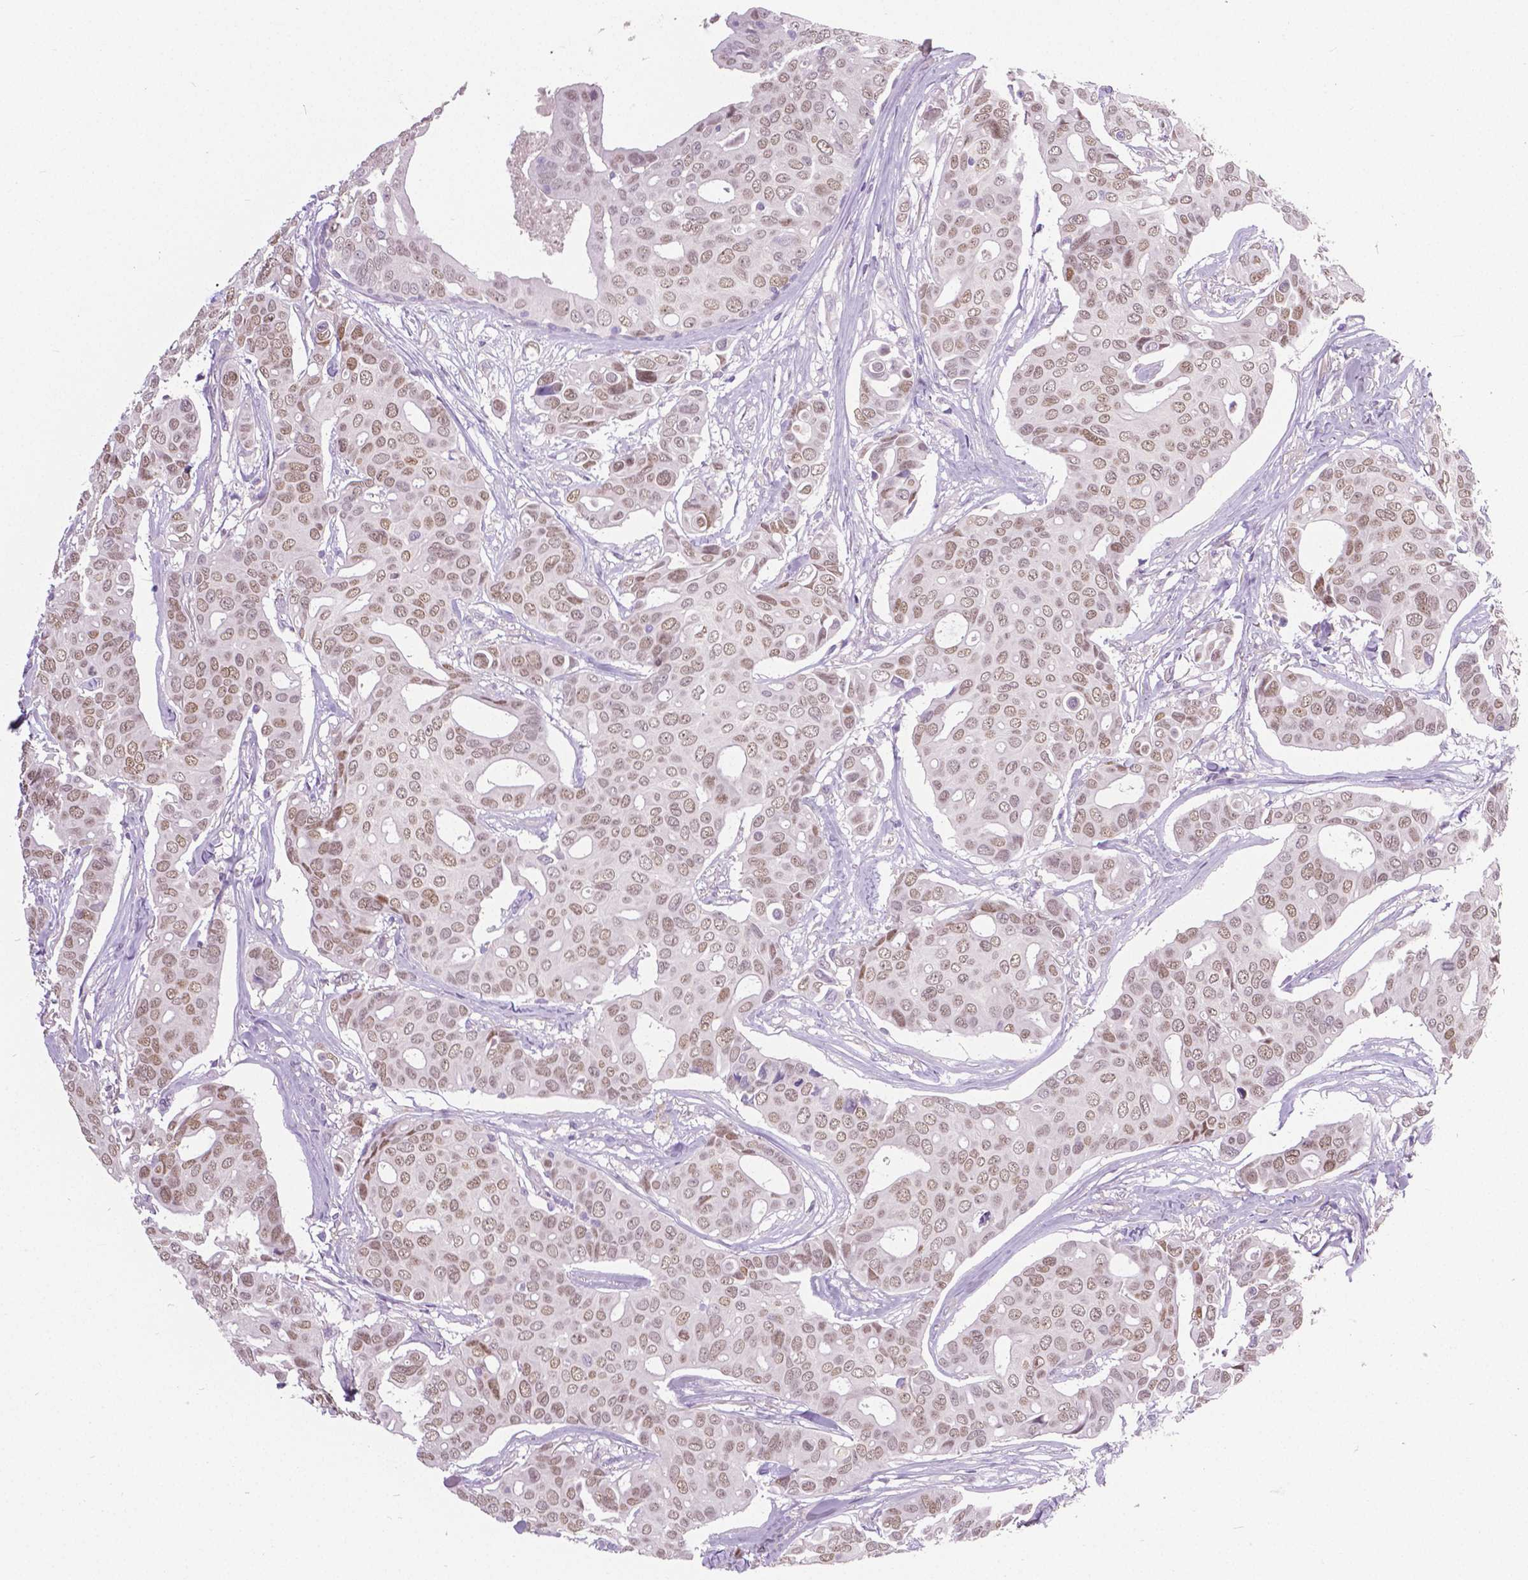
{"staining": {"intensity": "moderate", "quantity": ">75%", "location": "nuclear"}, "tissue": "breast cancer", "cell_type": "Tumor cells", "image_type": "cancer", "snomed": [{"axis": "morphology", "description": "Duct carcinoma"}, {"axis": "topography", "description": "Breast"}], "caption": "Immunohistochemistry (IHC) (DAB) staining of breast cancer (infiltrating ductal carcinoma) shows moderate nuclear protein staining in about >75% of tumor cells.", "gene": "FOXA1", "patient": {"sex": "female", "age": 54}}